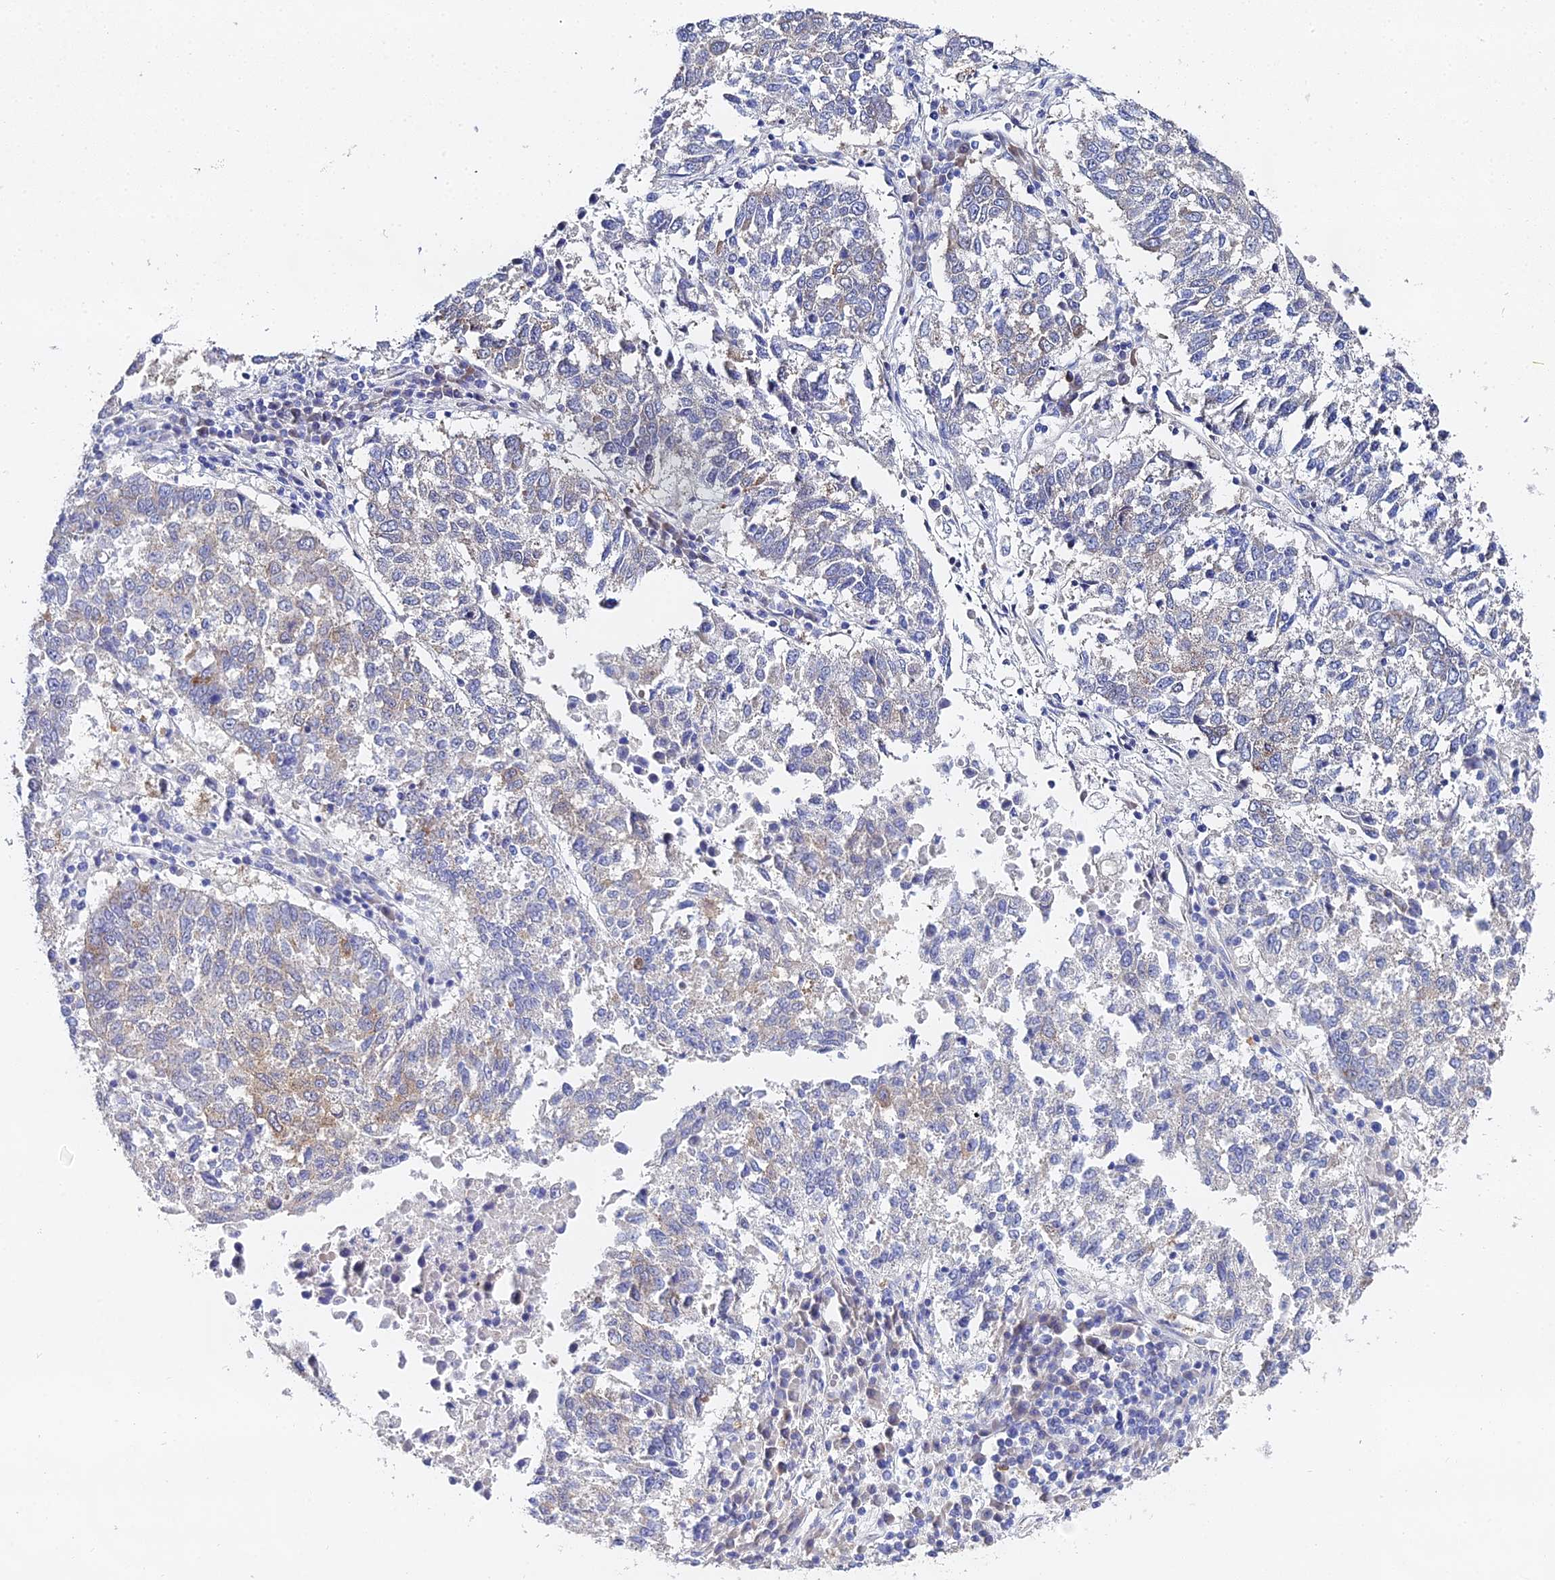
{"staining": {"intensity": "weak", "quantity": "<25%", "location": "cytoplasmic/membranous"}, "tissue": "lung cancer", "cell_type": "Tumor cells", "image_type": "cancer", "snomed": [{"axis": "morphology", "description": "Squamous cell carcinoma, NOS"}, {"axis": "topography", "description": "Lung"}], "caption": "High magnification brightfield microscopy of lung squamous cell carcinoma stained with DAB (3,3'-diaminobenzidine) (brown) and counterstained with hematoxylin (blue): tumor cells show no significant staining.", "gene": "ENSG00000268674", "patient": {"sex": "male", "age": 73}}